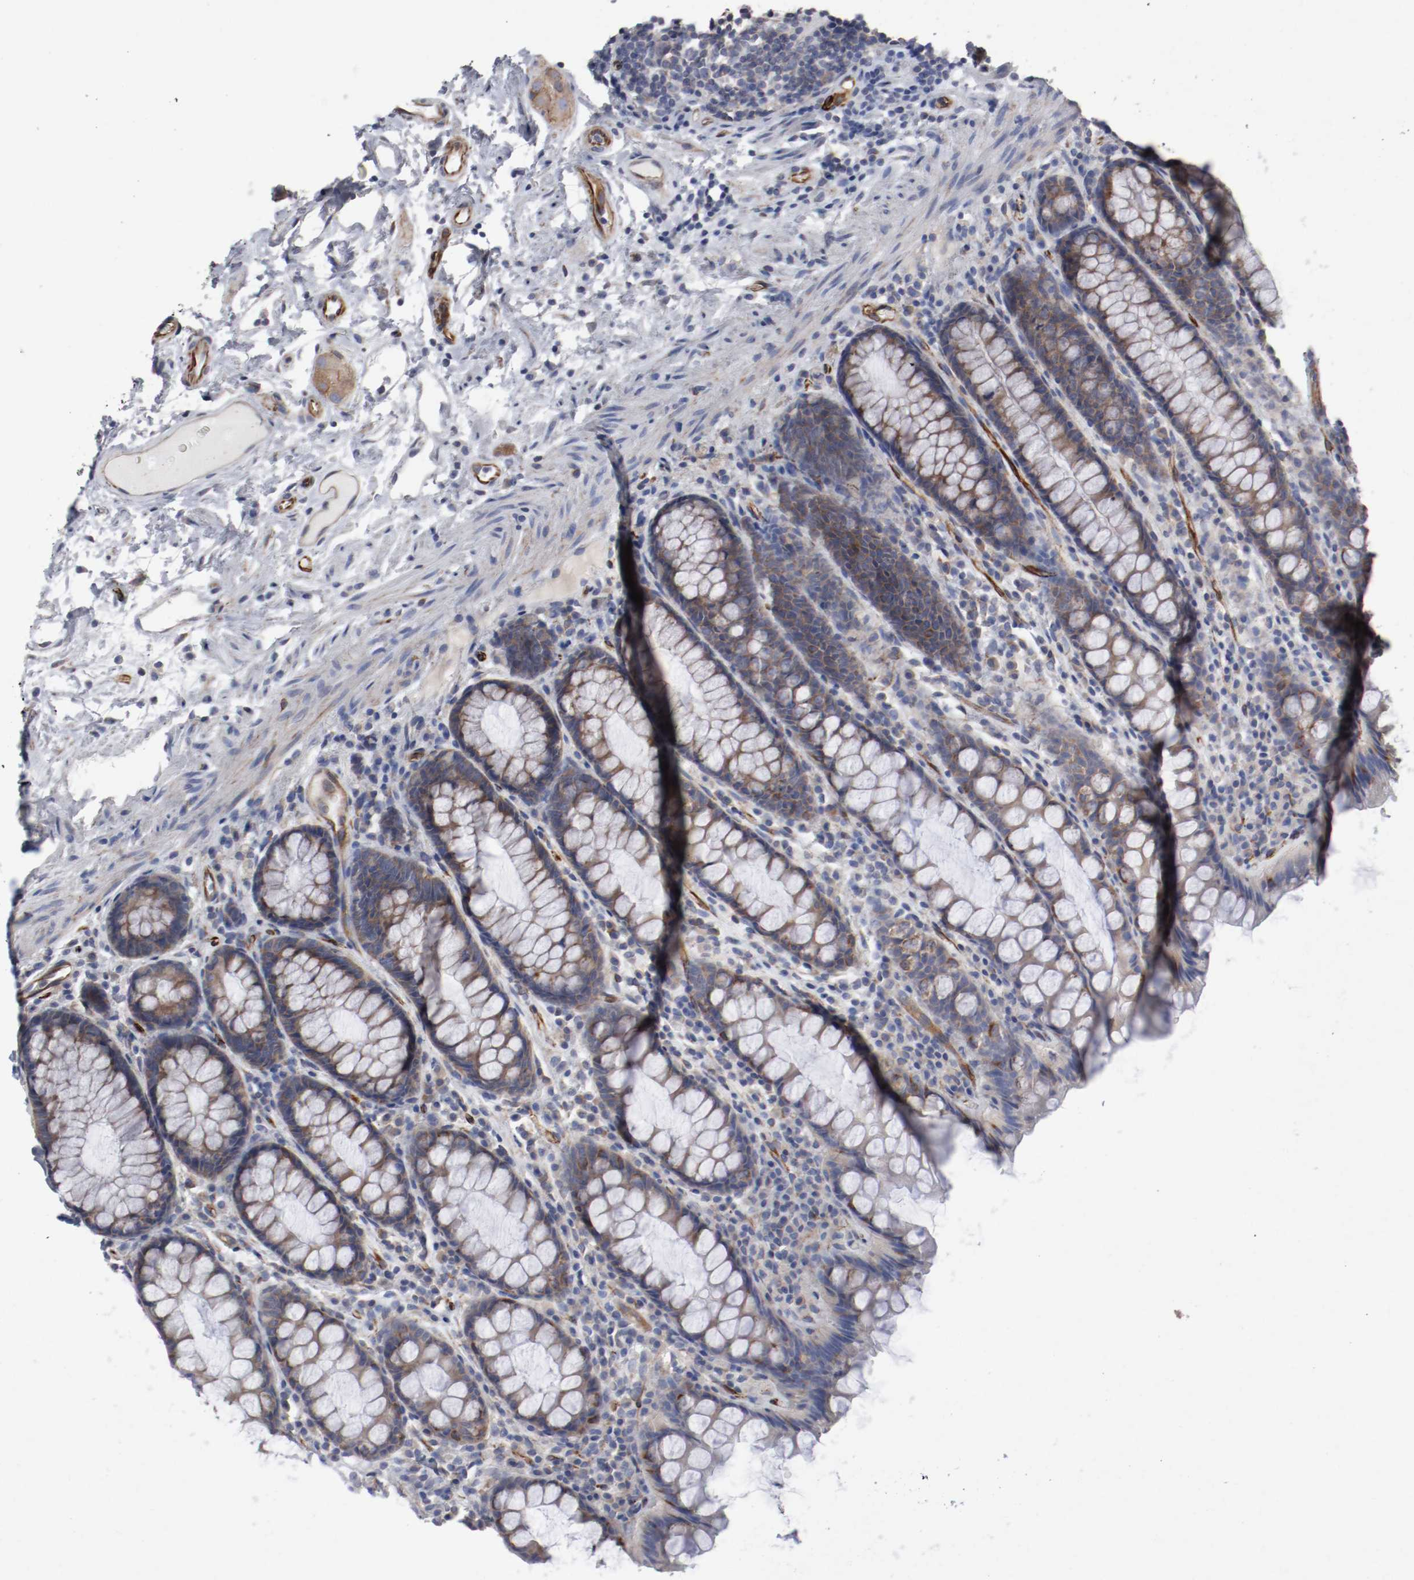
{"staining": {"intensity": "strong", "quantity": ">75%", "location": "cytoplasmic/membranous"}, "tissue": "rectum", "cell_type": "Glandular cells", "image_type": "normal", "snomed": [{"axis": "morphology", "description": "Normal tissue, NOS"}, {"axis": "topography", "description": "Rectum"}], "caption": "Approximately >75% of glandular cells in normal human rectum exhibit strong cytoplasmic/membranous protein staining as visualized by brown immunohistochemical staining.", "gene": "GIT1", "patient": {"sex": "male", "age": 92}}